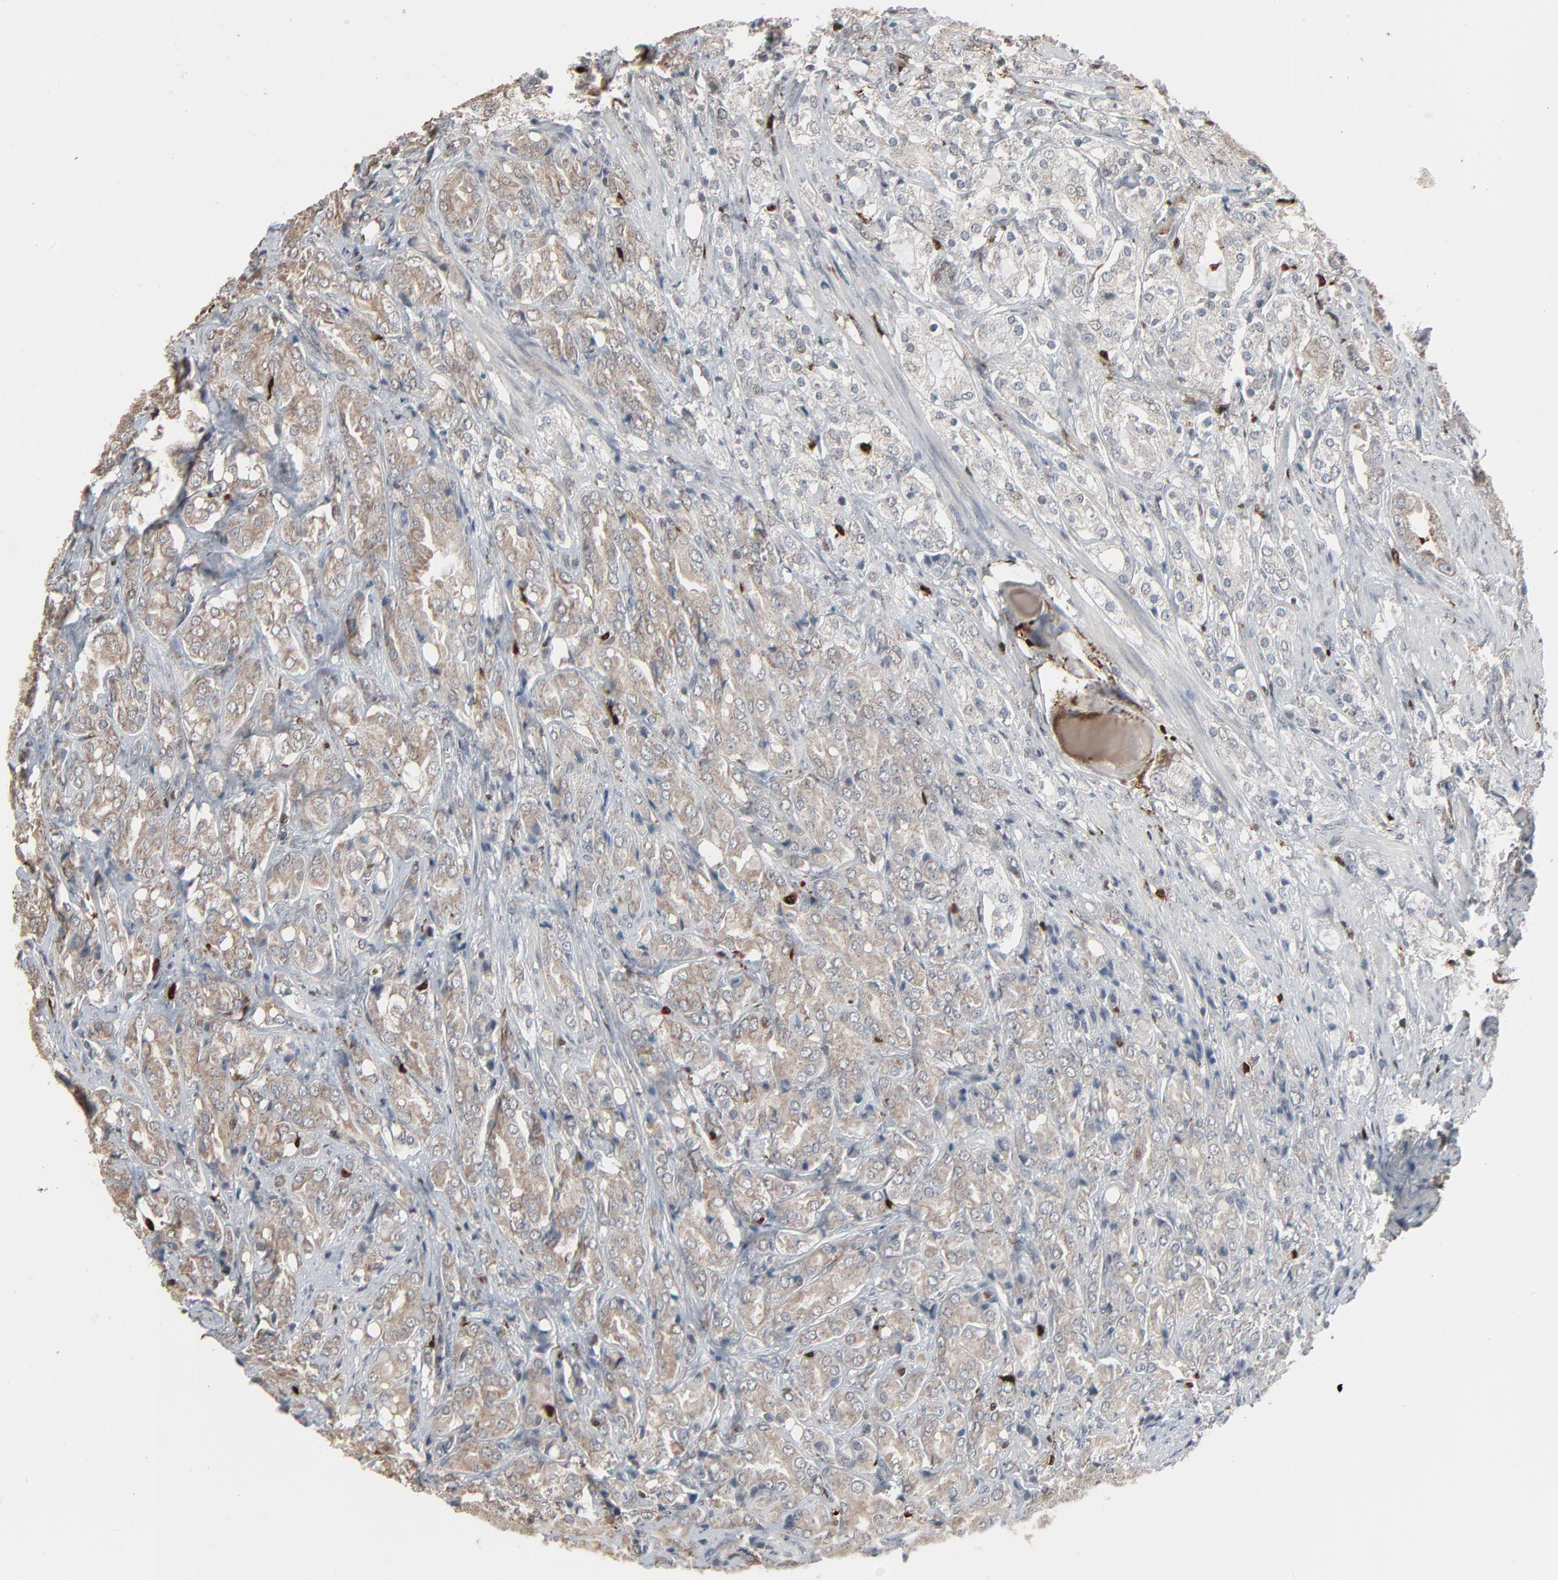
{"staining": {"intensity": "weak", "quantity": ">75%", "location": "cytoplasmic/membranous"}, "tissue": "prostate cancer", "cell_type": "Tumor cells", "image_type": "cancer", "snomed": [{"axis": "morphology", "description": "Adenocarcinoma, High grade"}, {"axis": "topography", "description": "Prostate"}], "caption": "A brown stain highlights weak cytoplasmic/membranous staining of a protein in prostate cancer (high-grade adenocarcinoma) tumor cells.", "gene": "DOCK8", "patient": {"sex": "male", "age": 68}}